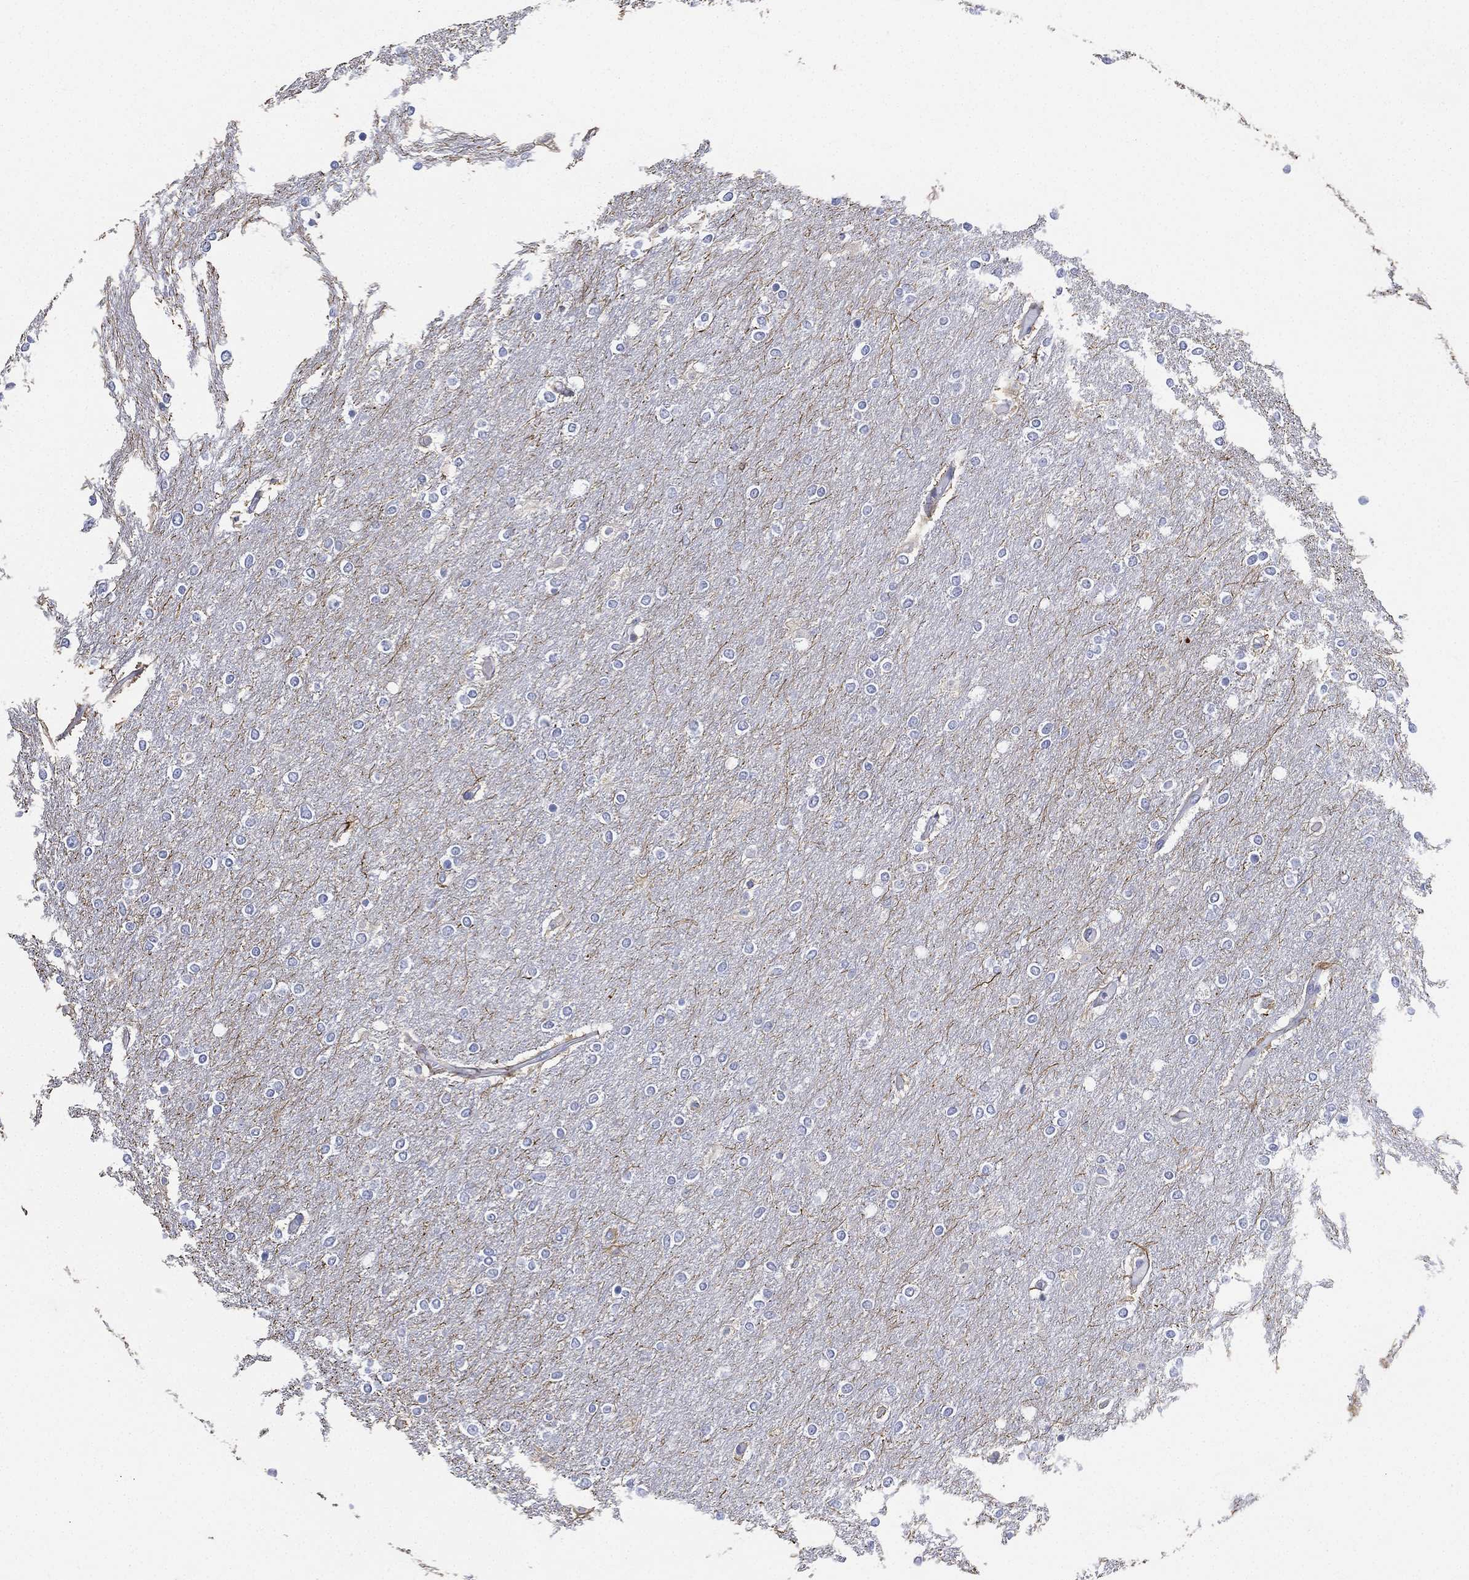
{"staining": {"intensity": "negative", "quantity": "none", "location": "none"}, "tissue": "glioma", "cell_type": "Tumor cells", "image_type": "cancer", "snomed": [{"axis": "morphology", "description": "Glioma, malignant, High grade"}, {"axis": "topography", "description": "Brain"}], "caption": "This is an IHC image of glioma. There is no expression in tumor cells.", "gene": "FMO1", "patient": {"sex": "female", "age": 61}}